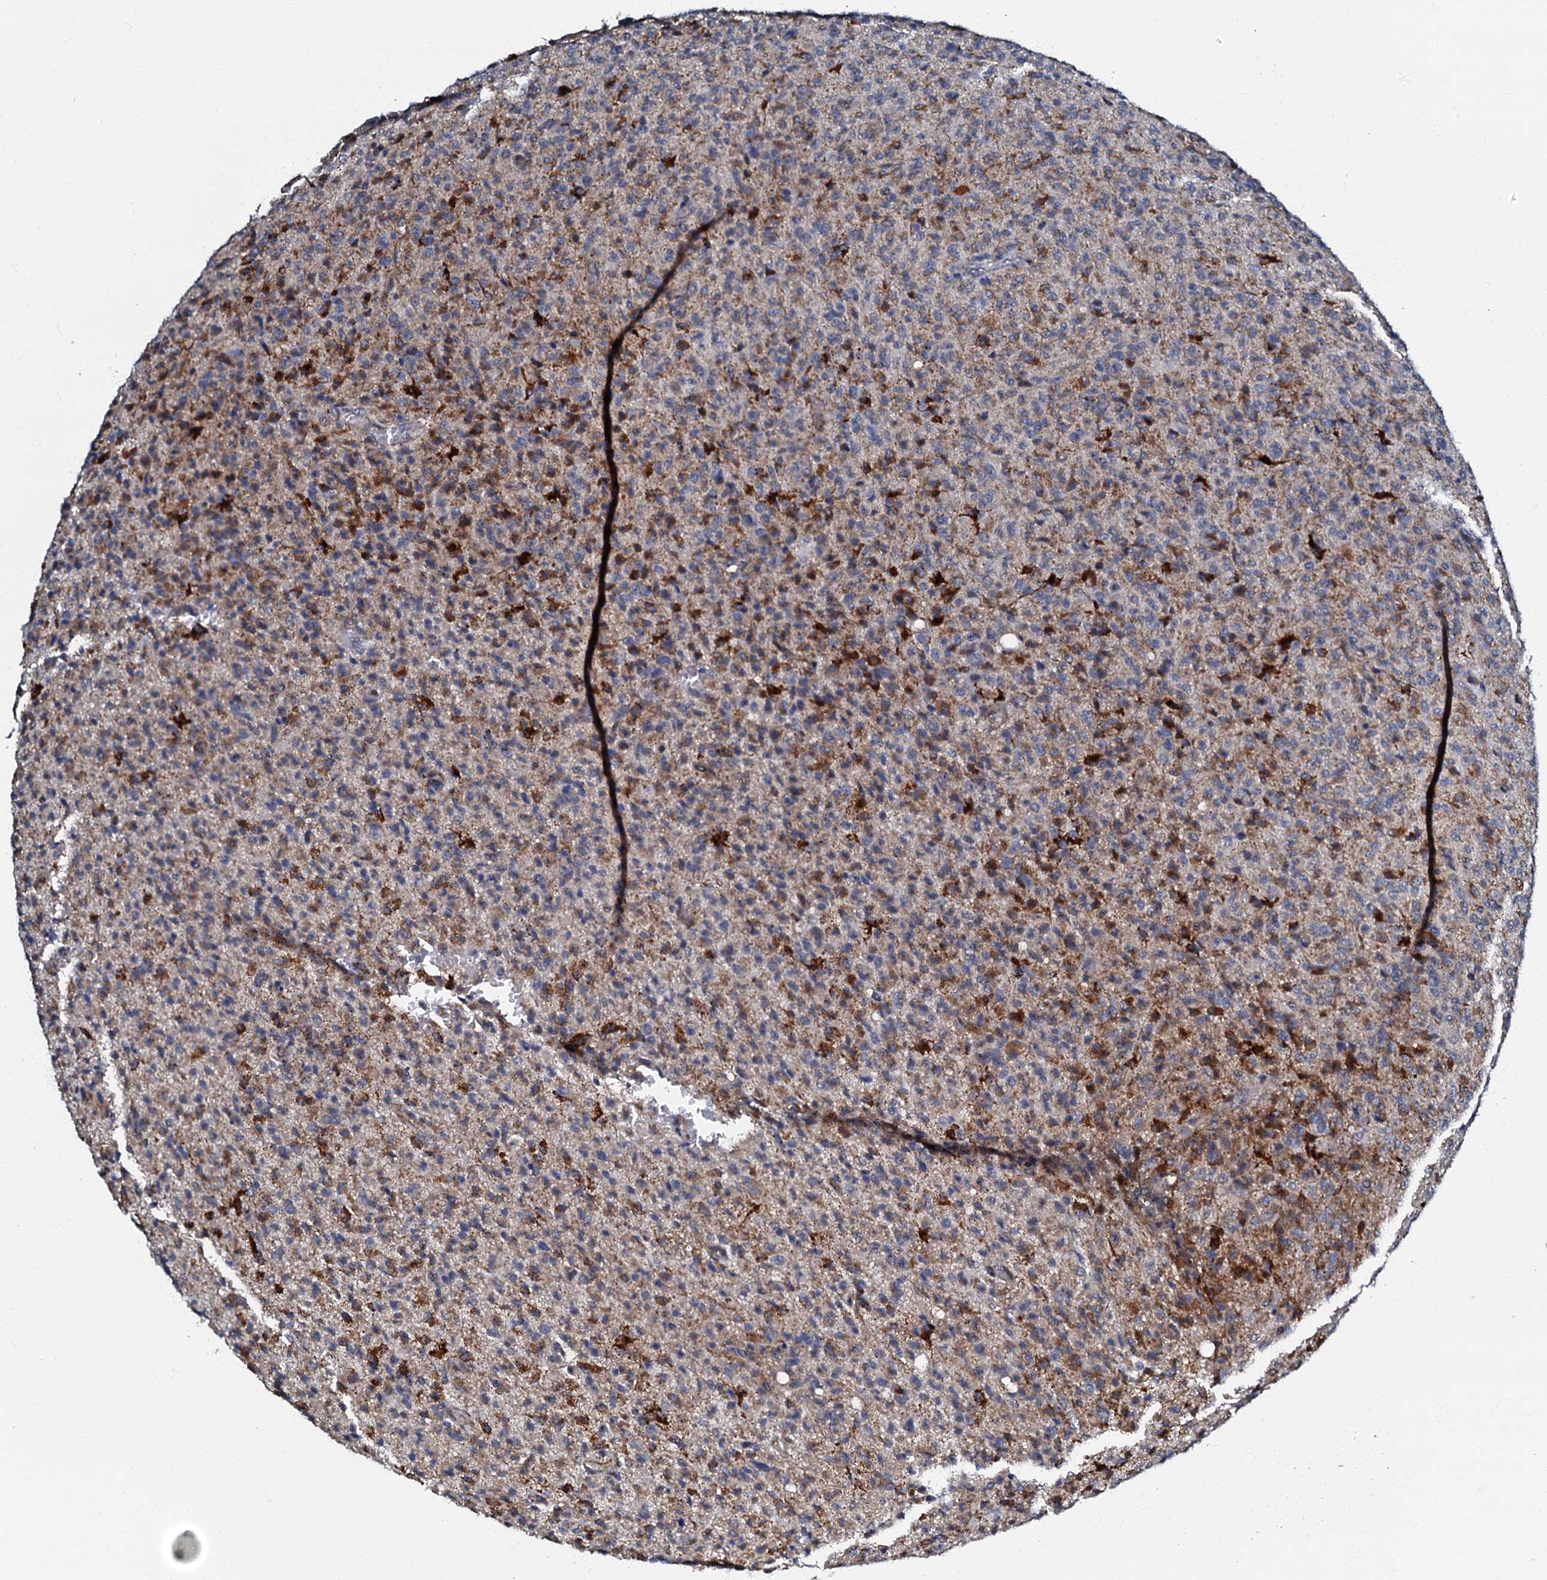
{"staining": {"intensity": "moderate", "quantity": "25%-75%", "location": "cytoplasmic/membranous"}, "tissue": "glioma", "cell_type": "Tumor cells", "image_type": "cancer", "snomed": [{"axis": "morphology", "description": "Glioma, malignant, High grade"}, {"axis": "topography", "description": "Brain"}], "caption": "Glioma stained for a protein displays moderate cytoplasmic/membranous positivity in tumor cells.", "gene": "OLAH", "patient": {"sex": "female", "age": 57}}